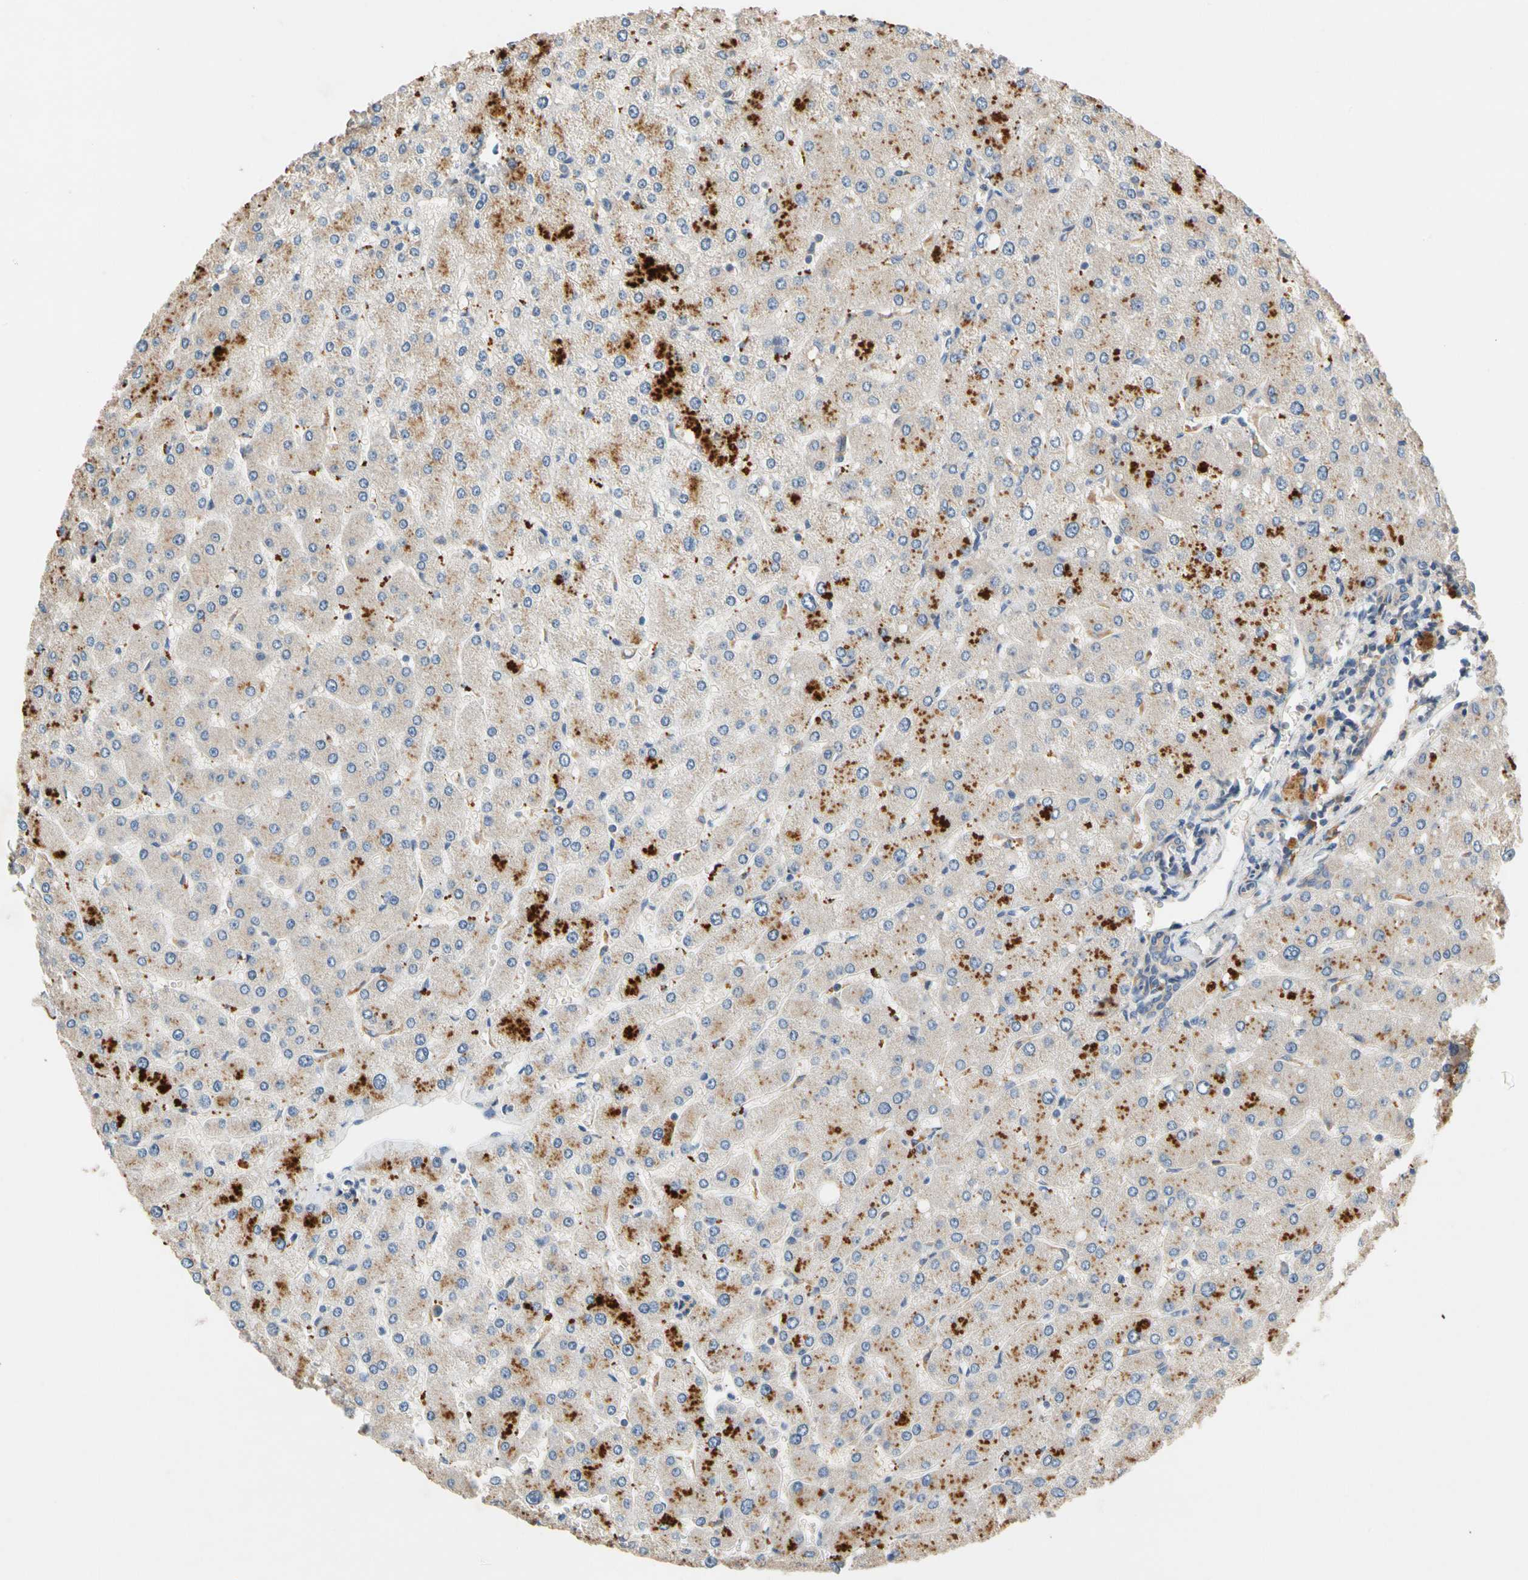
{"staining": {"intensity": "weak", "quantity": "<25%", "location": "cytoplasmic/membranous"}, "tissue": "liver", "cell_type": "Cholangiocytes", "image_type": "normal", "snomed": [{"axis": "morphology", "description": "Normal tissue, NOS"}, {"axis": "topography", "description": "Liver"}], "caption": "IHC of normal liver shows no staining in cholangiocytes.", "gene": "USP12", "patient": {"sex": "male", "age": 55}}